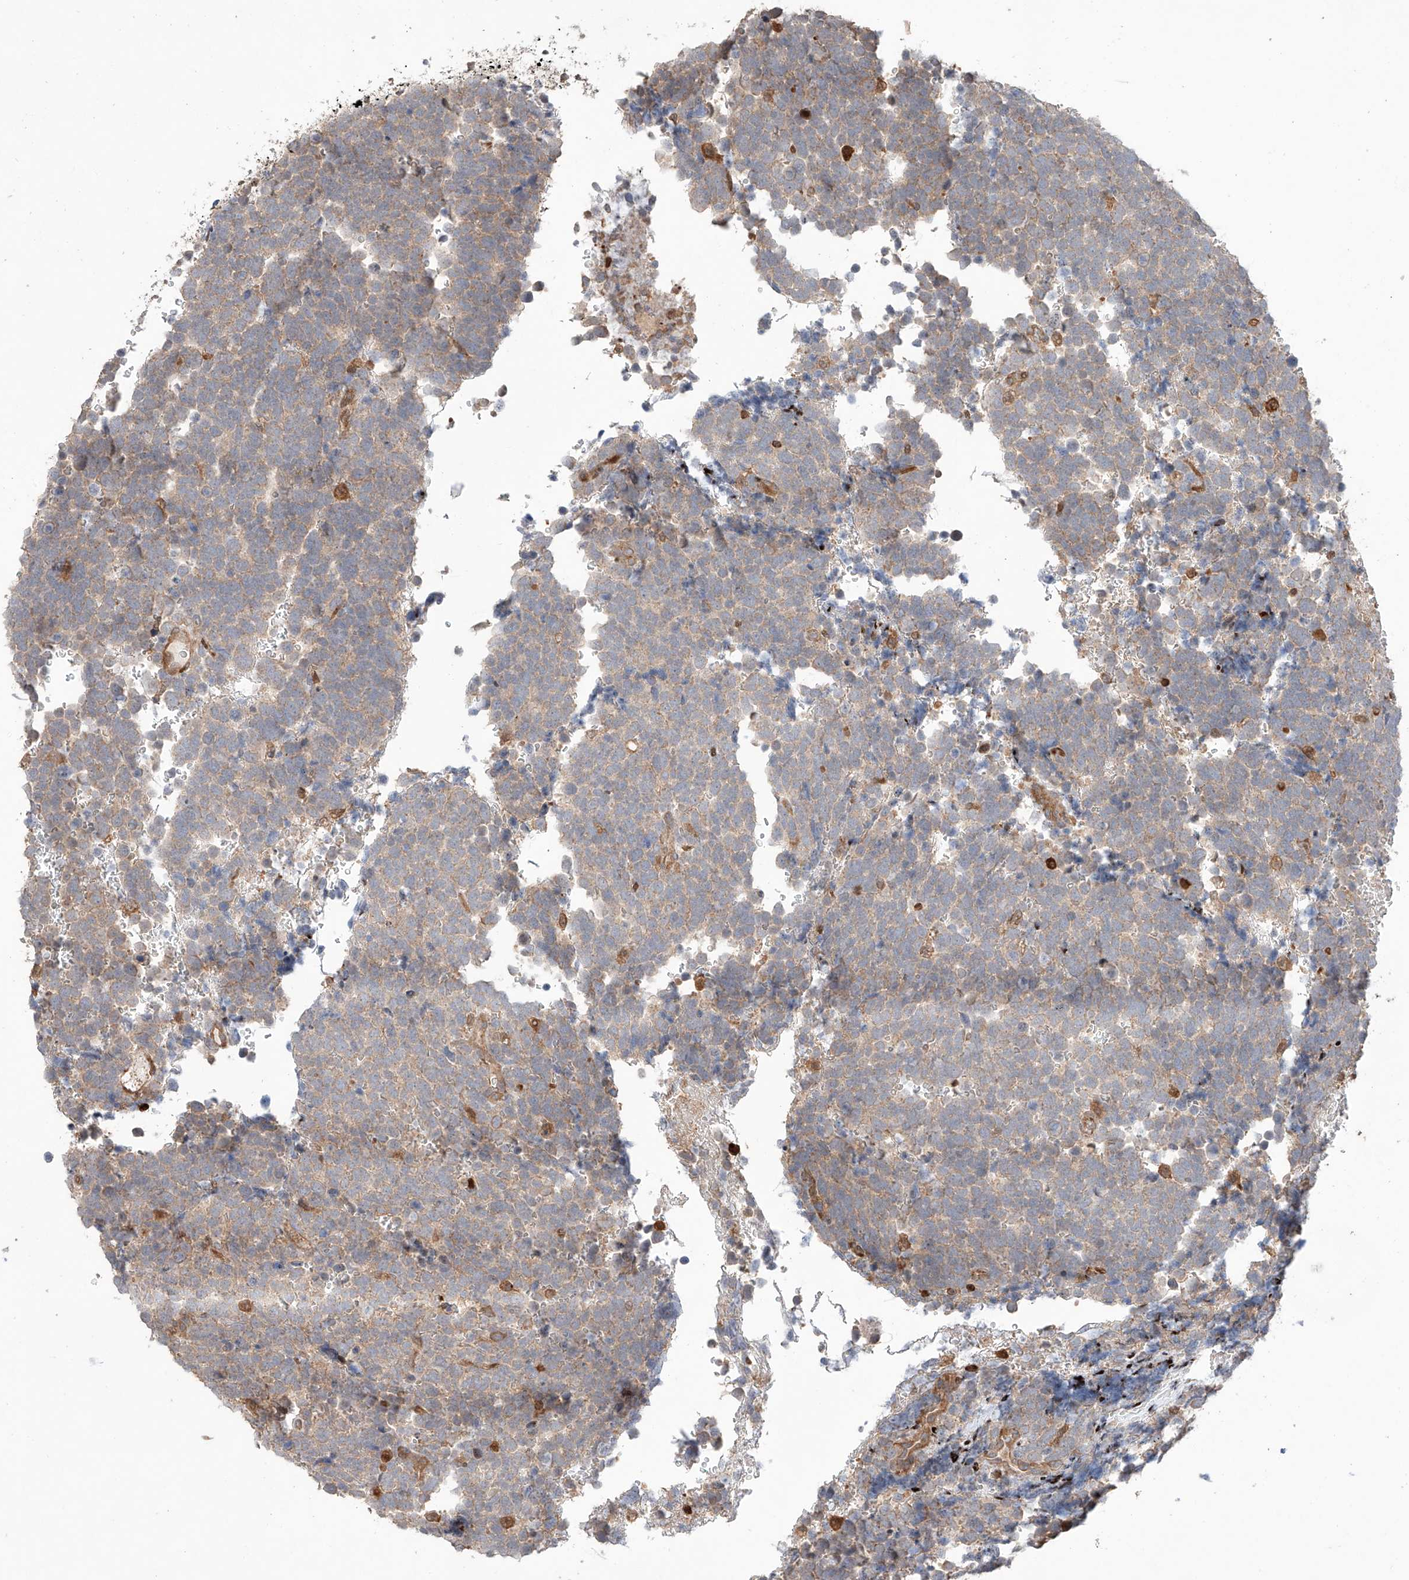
{"staining": {"intensity": "weak", "quantity": "25%-75%", "location": "cytoplasmic/membranous"}, "tissue": "urothelial cancer", "cell_type": "Tumor cells", "image_type": "cancer", "snomed": [{"axis": "morphology", "description": "Urothelial carcinoma, High grade"}, {"axis": "topography", "description": "Urinary bladder"}], "caption": "Immunohistochemical staining of human urothelial carcinoma (high-grade) demonstrates low levels of weak cytoplasmic/membranous protein staining in approximately 25%-75% of tumor cells.", "gene": "IGSF22", "patient": {"sex": "female", "age": 82}}